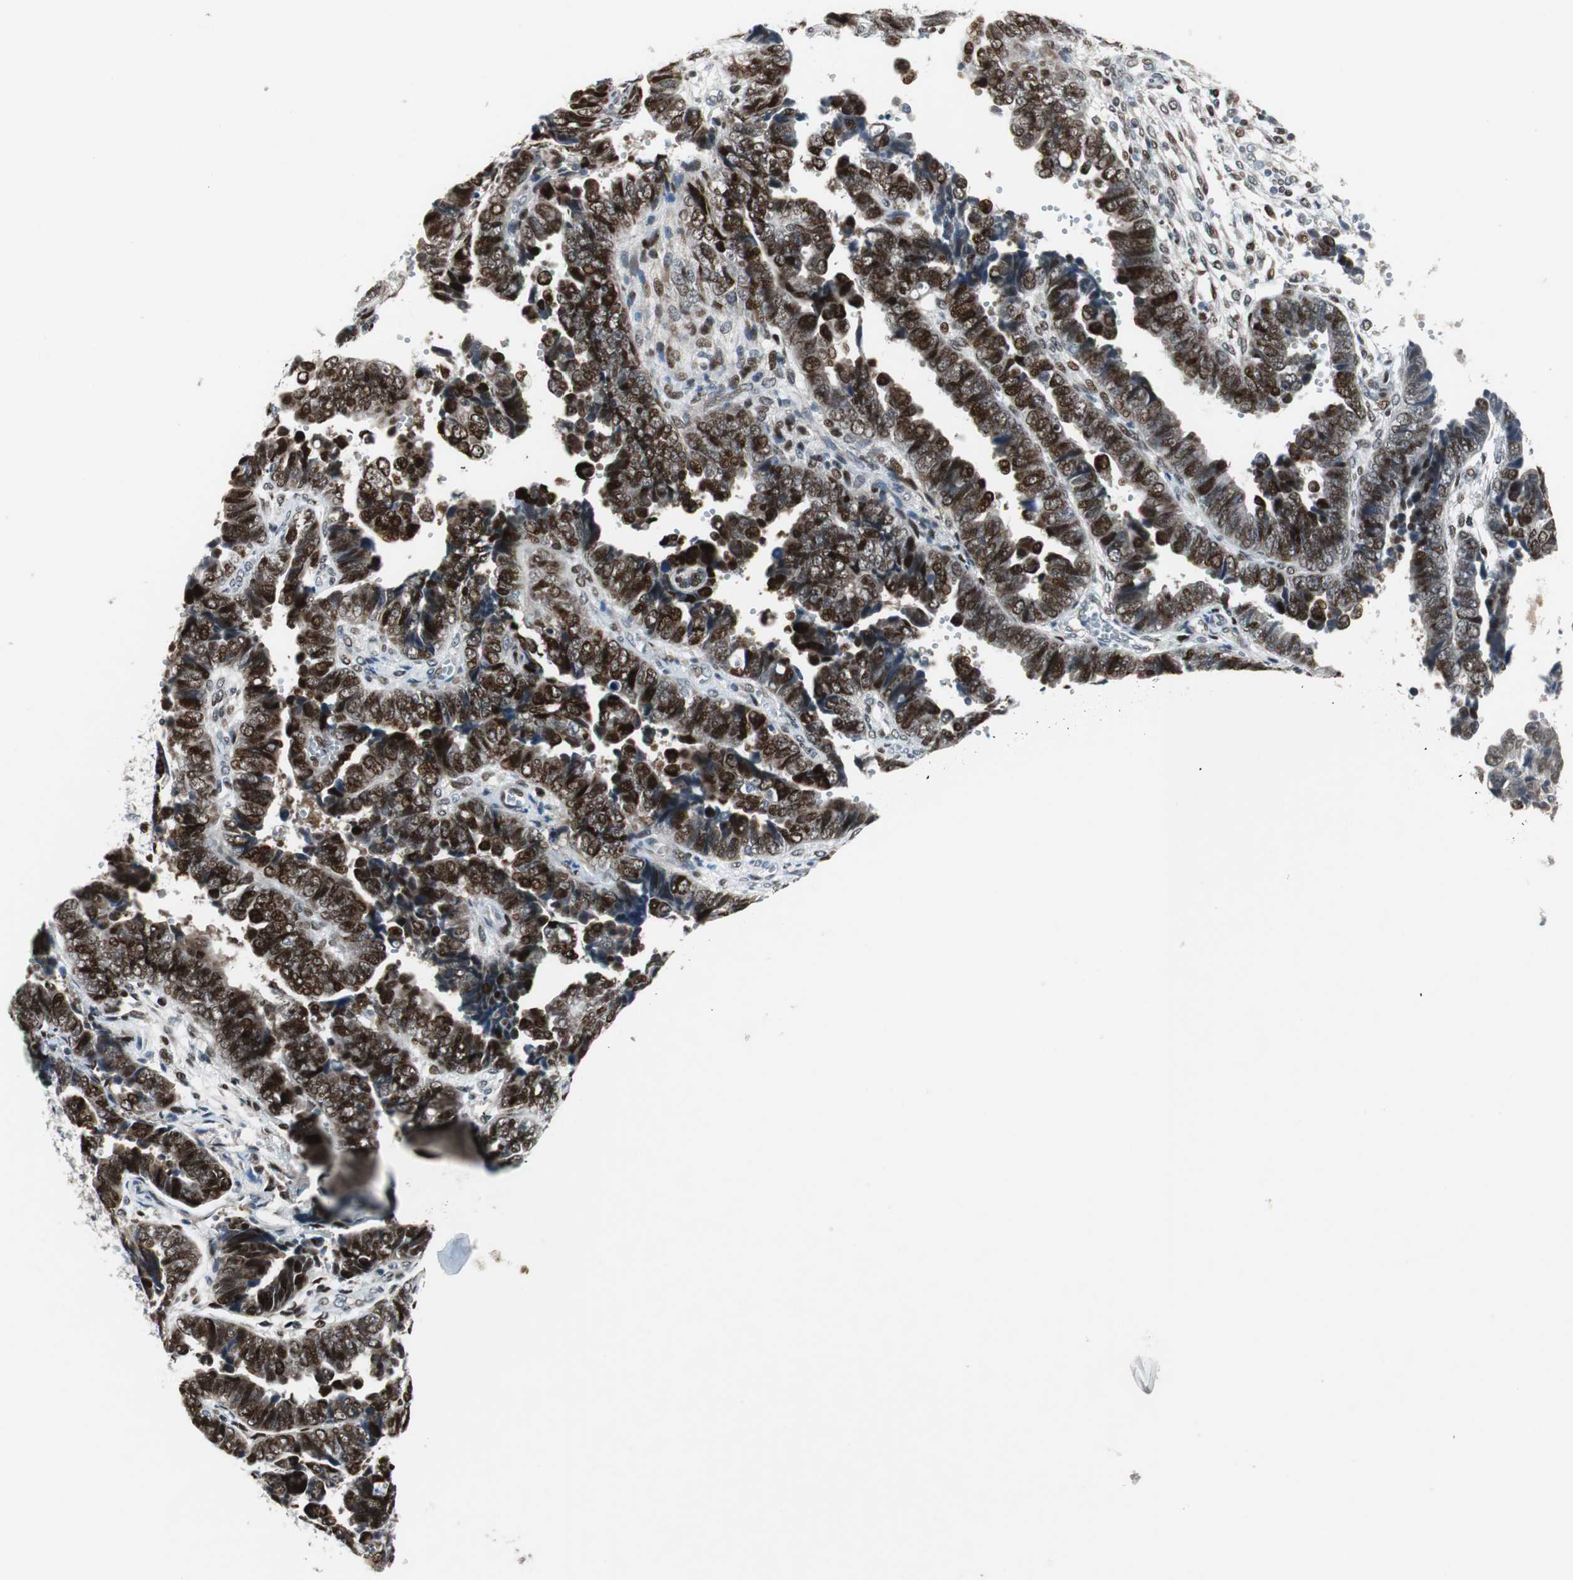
{"staining": {"intensity": "strong", "quantity": "25%-75%", "location": "nuclear"}, "tissue": "endometrial cancer", "cell_type": "Tumor cells", "image_type": "cancer", "snomed": [{"axis": "morphology", "description": "Adenocarcinoma, NOS"}, {"axis": "topography", "description": "Endometrium"}], "caption": "This image reveals immunohistochemistry (IHC) staining of adenocarcinoma (endometrial), with high strong nuclear positivity in about 25%-75% of tumor cells.", "gene": "AJUBA", "patient": {"sex": "female", "age": 75}}